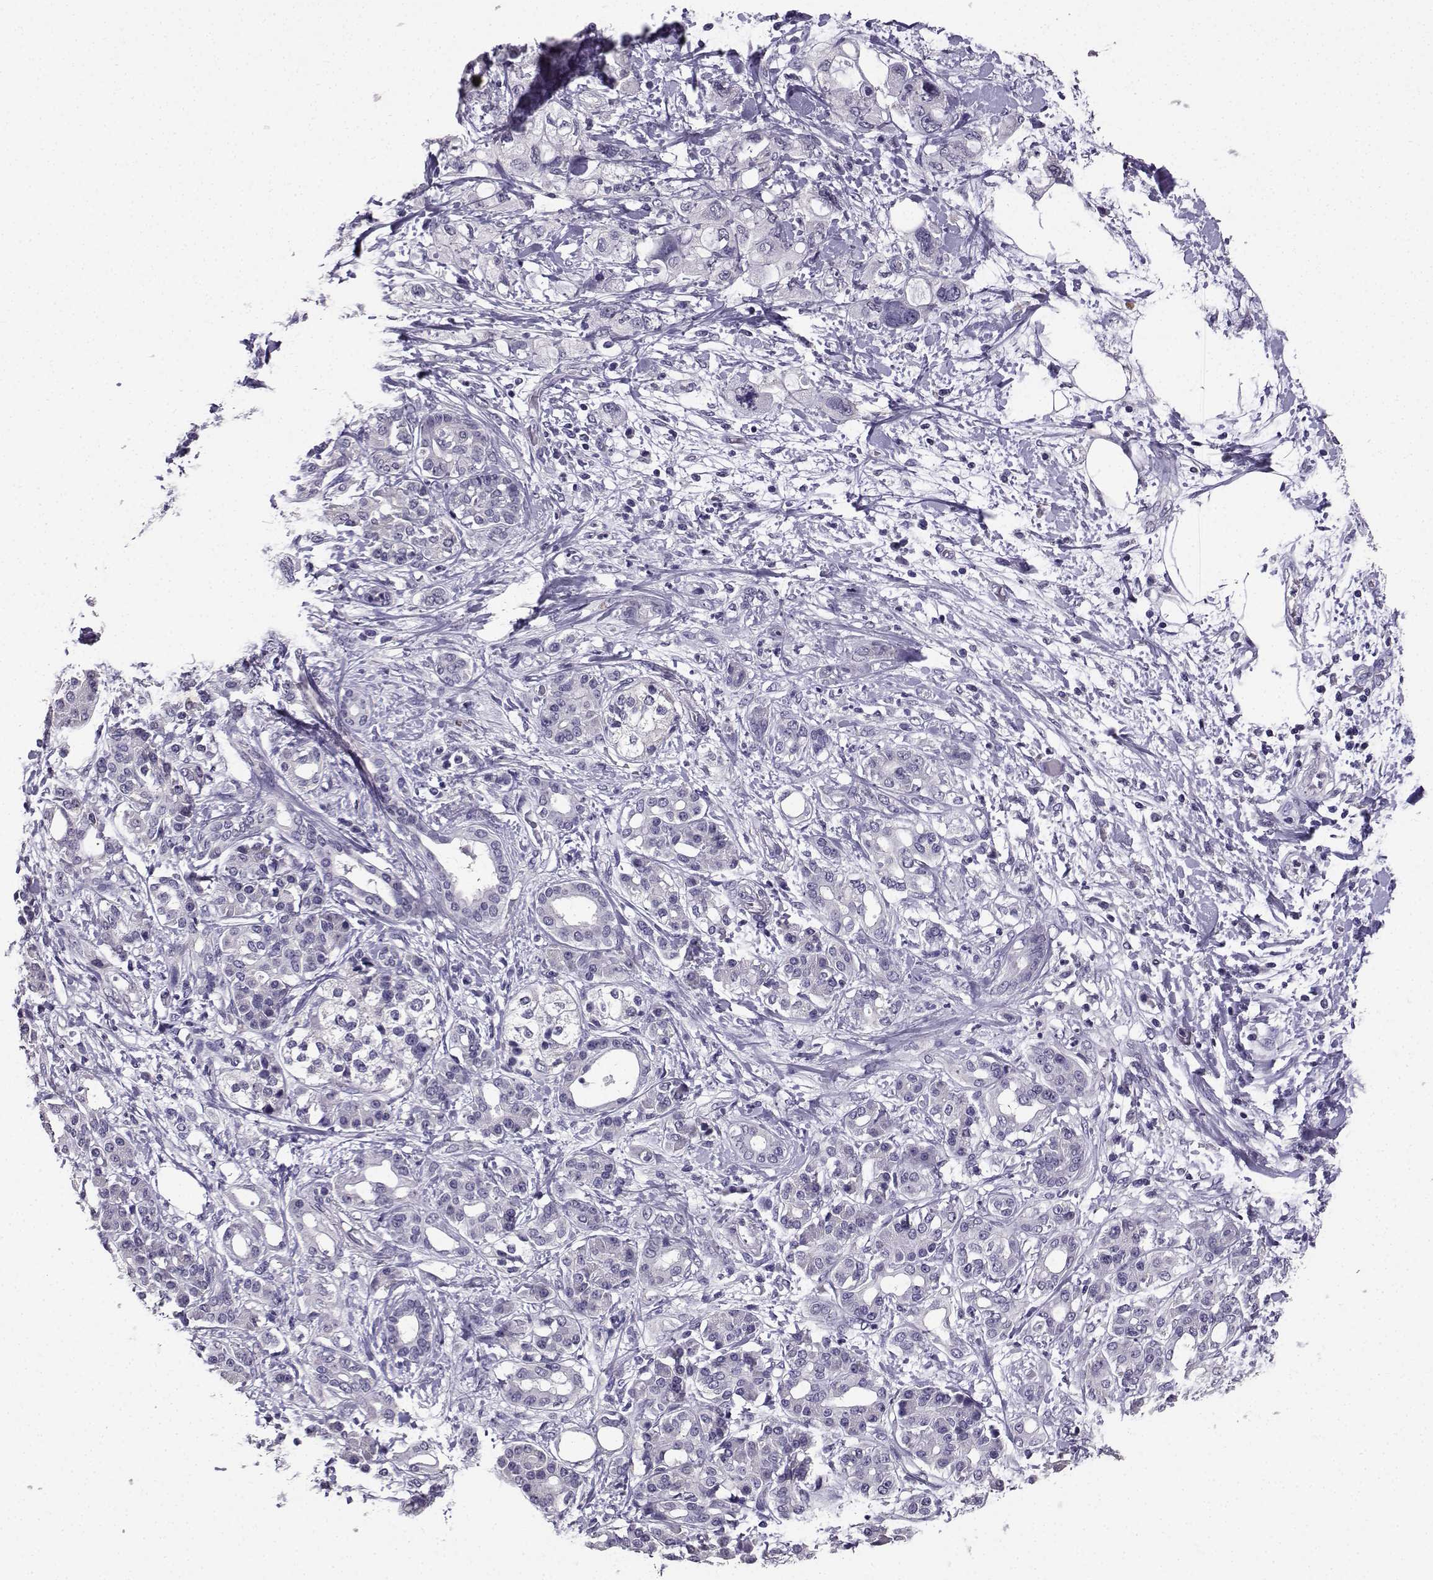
{"staining": {"intensity": "negative", "quantity": "none", "location": "none"}, "tissue": "pancreatic cancer", "cell_type": "Tumor cells", "image_type": "cancer", "snomed": [{"axis": "morphology", "description": "Adenocarcinoma, NOS"}, {"axis": "topography", "description": "Pancreas"}], "caption": "Tumor cells show no significant positivity in adenocarcinoma (pancreatic). Nuclei are stained in blue.", "gene": "SPAG11B", "patient": {"sex": "female", "age": 56}}